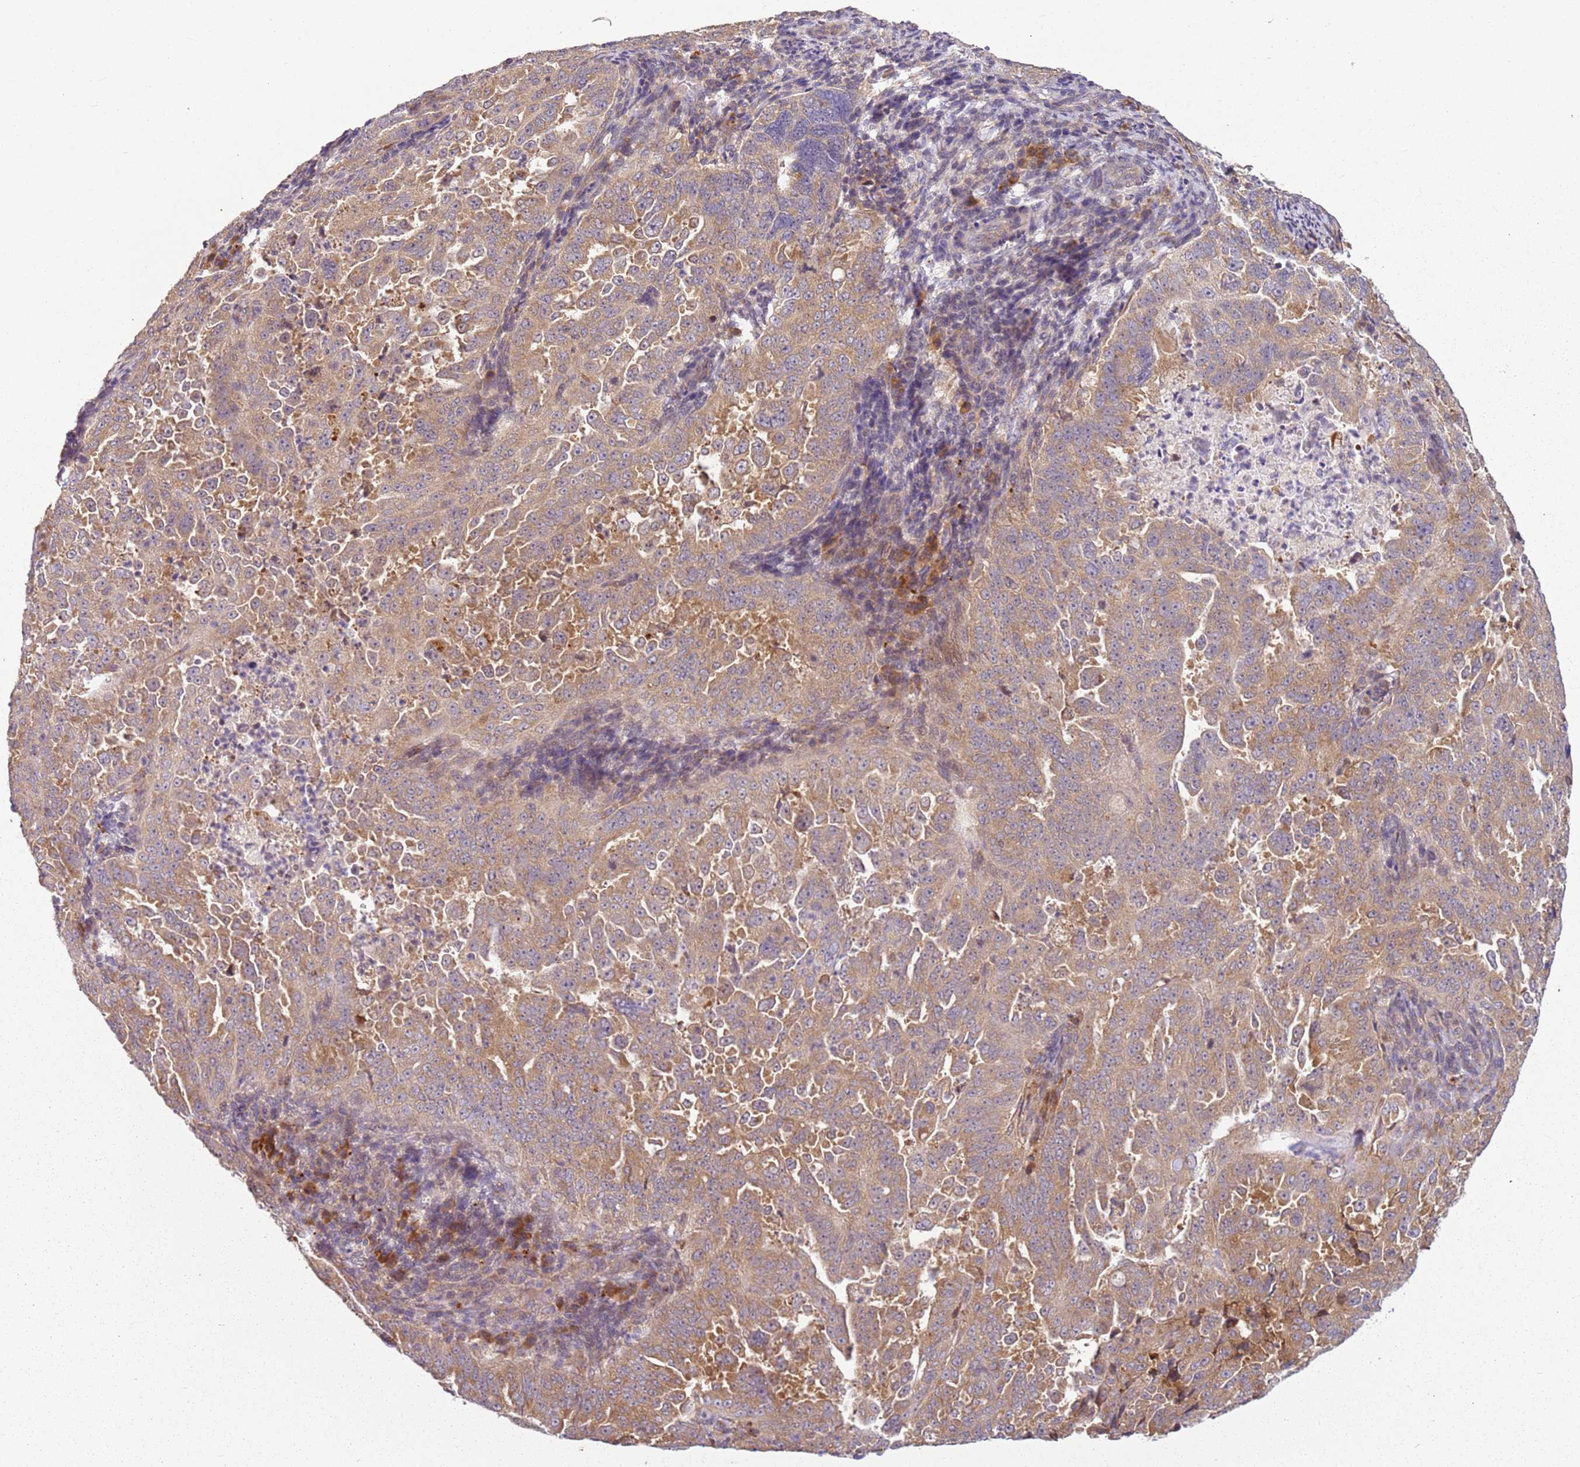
{"staining": {"intensity": "moderate", "quantity": "25%-75%", "location": "cytoplasmic/membranous"}, "tissue": "endometrial cancer", "cell_type": "Tumor cells", "image_type": "cancer", "snomed": [{"axis": "morphology", "description": "Adenocarcinoma, NOS"}, {"axis": "topography", "description": "Endometrium"}], "caption": "Endometrial cancer stained with immunohistochemistry (IHC) demonstrates moderate cytoplasmic/membranous positivity in about 25%-75% of tumor cells.", "gene": "RPS28", "patient": {"sex": "female", "age": 65}}